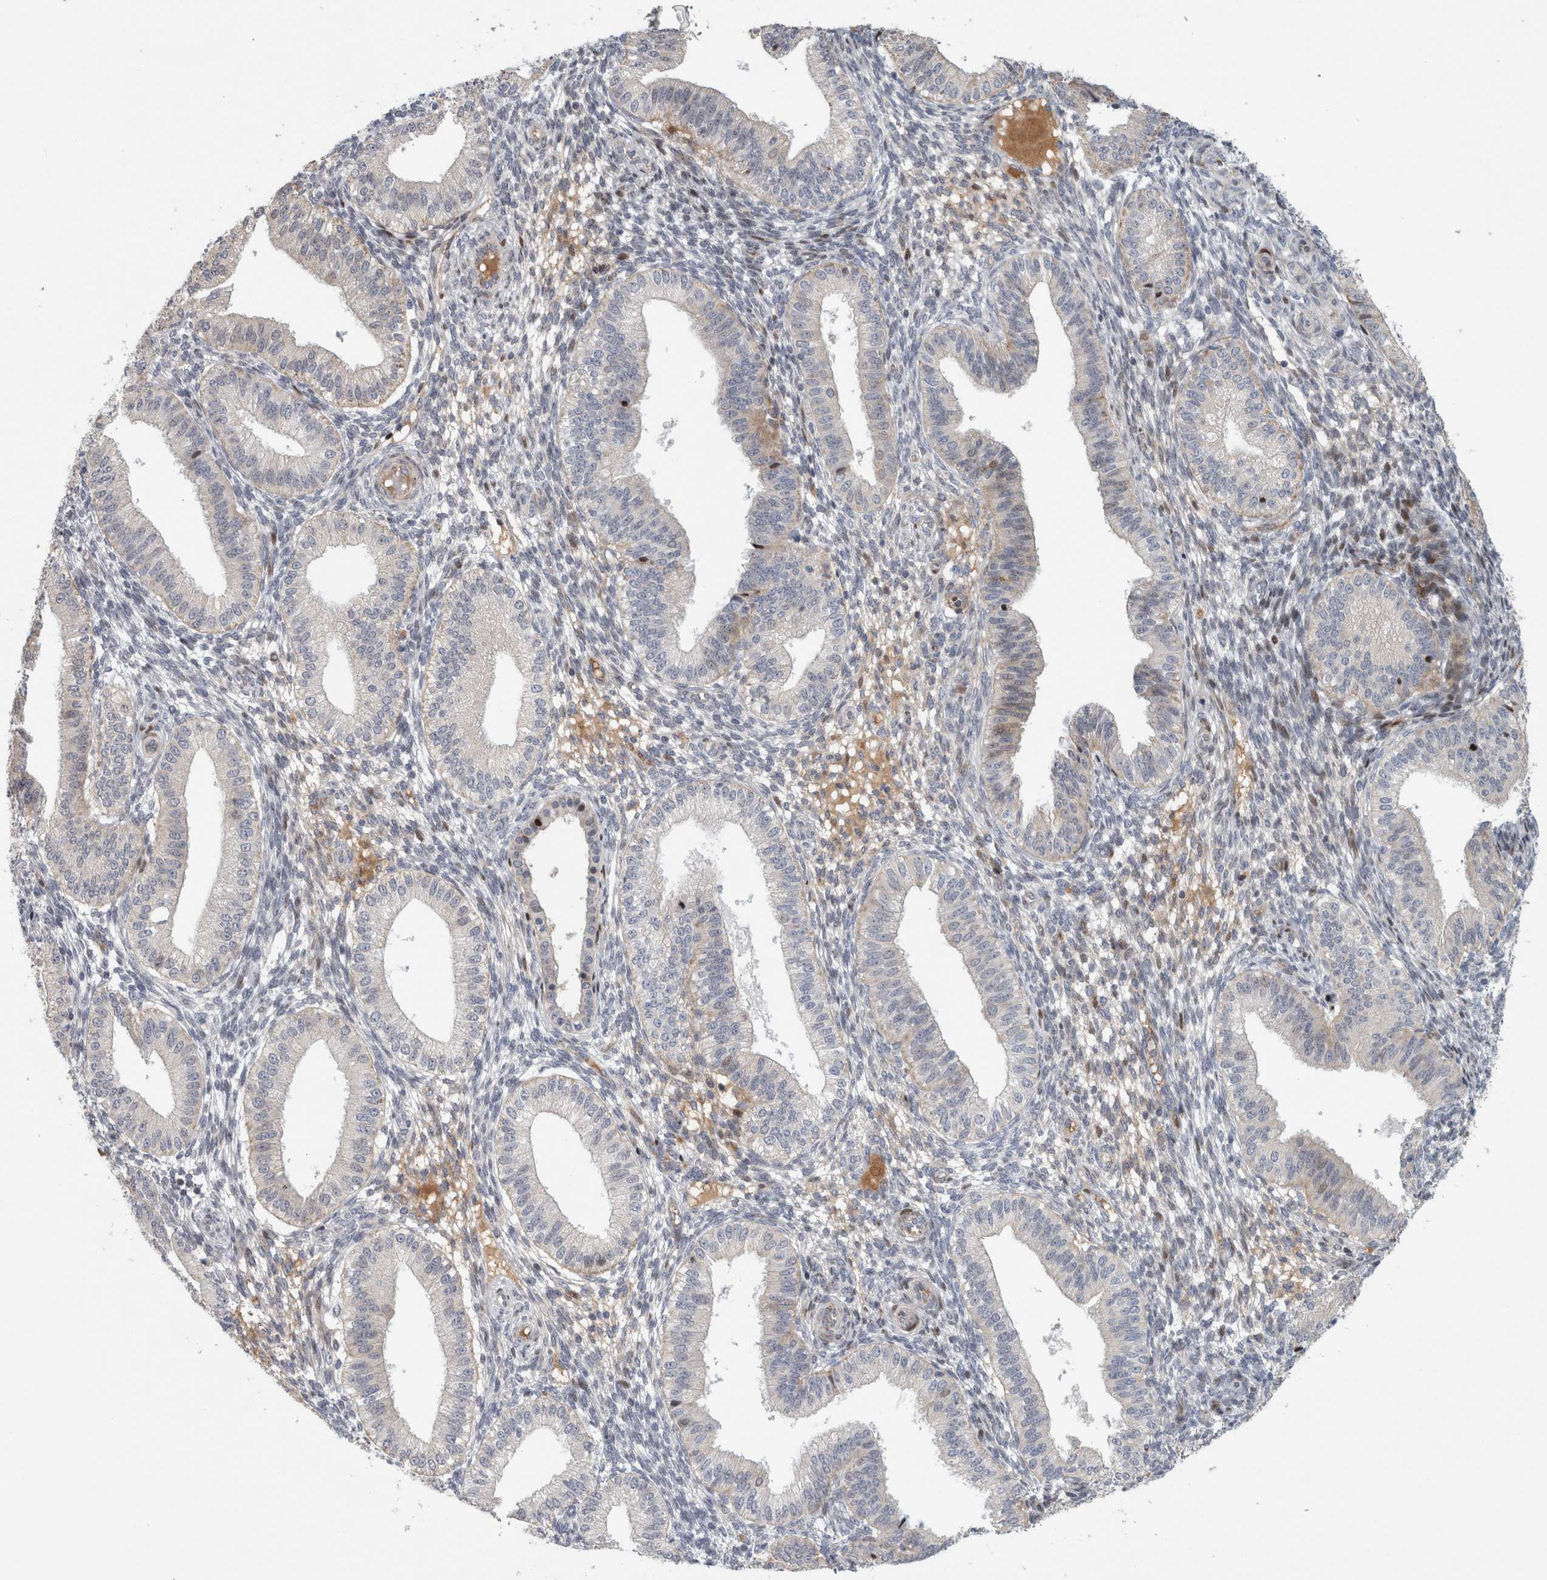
{"staining": {"intensity": "weak", "quantity": "<25%", "location": "nuclear"}, "tissue": "endometrium", "cell_type": "Cells in endometrial stroma", "image_type": "normal", "snomed": [{"axis": "morphology", "description": "Normal tissue, NOS"}, {"axis": "topography", "description": "Endometrium"}], "caption": "Immunohistochemistry (IHC) micrograph of benign endometrium: endometrium stained with DAB exhibits no significant protein expression in cells in endometrial stroma.", "gene": "RBM48", "patient": {"sex": "female", "age": 39}}